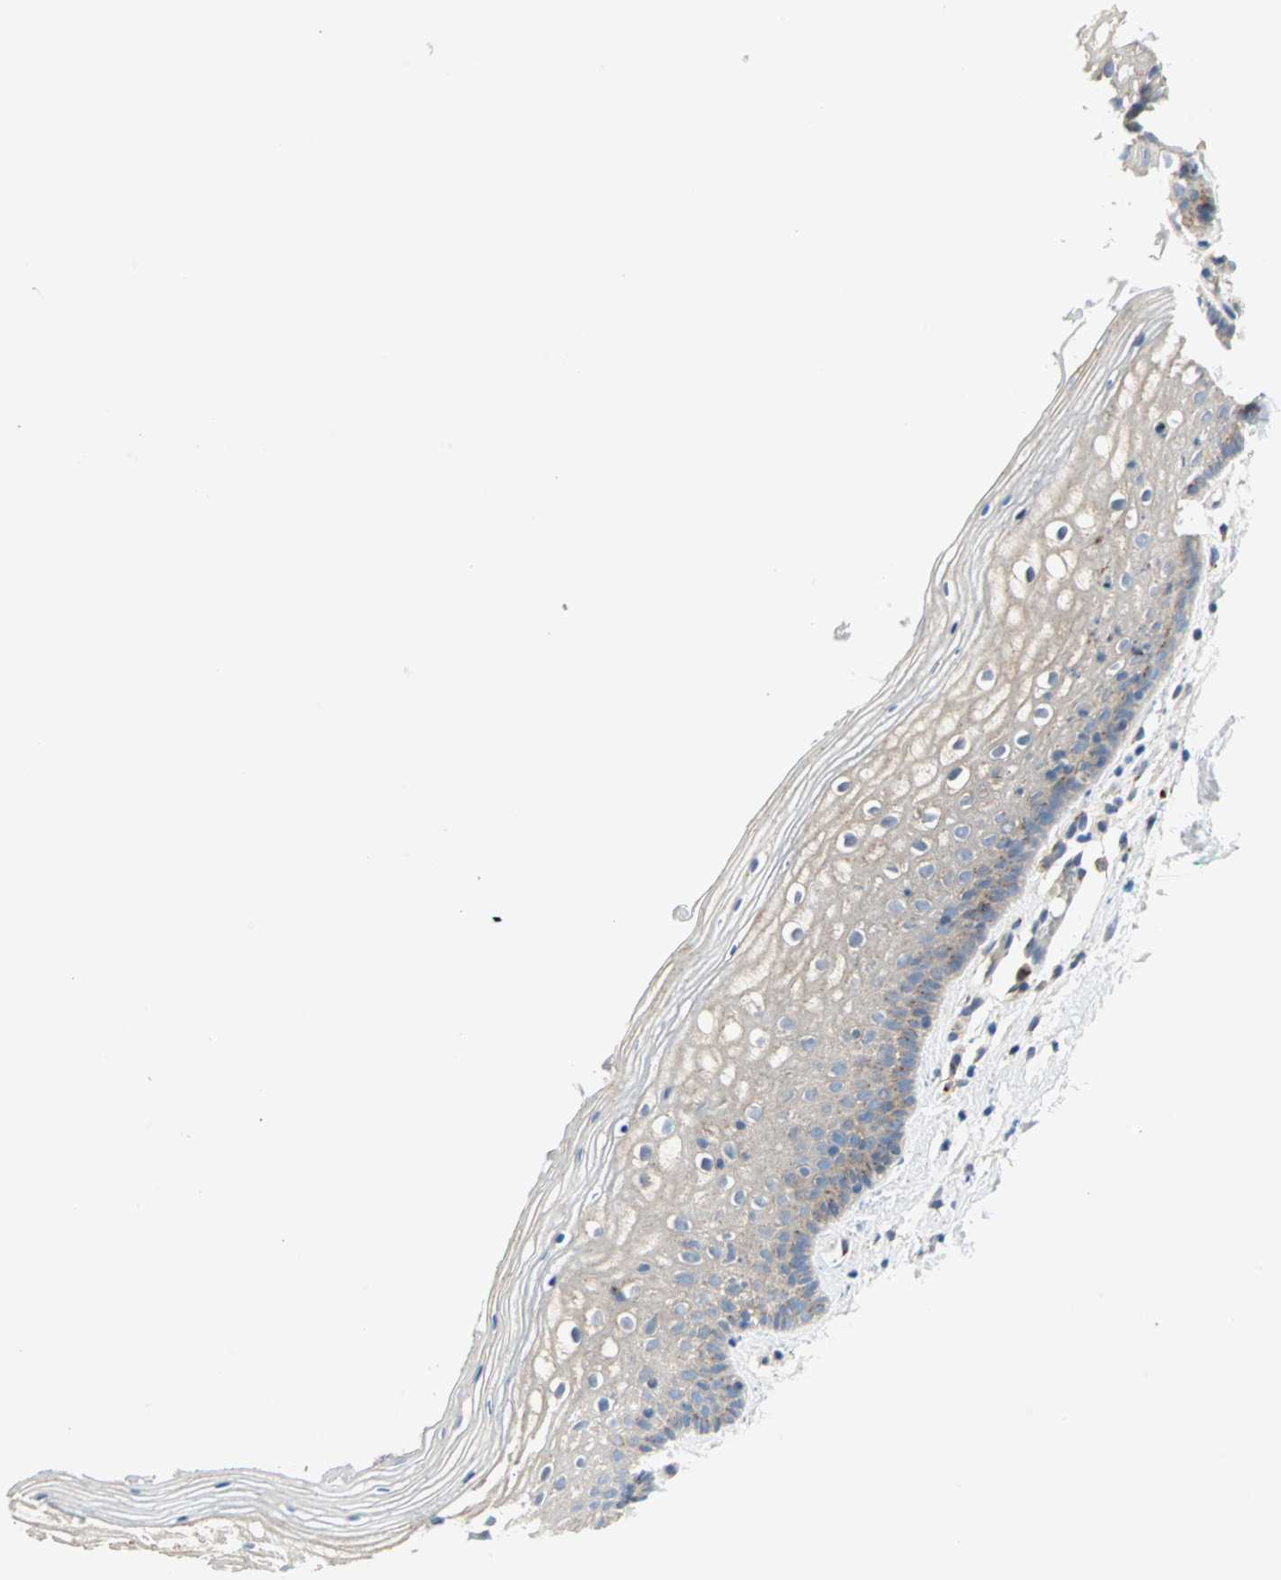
{"staining": {"intensity": "weak", "quantity": "<25%", "location": "cytoplasmic/membranous"}, "tissue": "vagina", "cell_type": "Squamous epithelial cells", "image_type": "normal", "snomed": [{"axis": "morphology", "description": "Normal tissue, NOS"}, {"axis": "topography", "description": "Vagina"}], "caption": "Immunohistochemistry (IHC) micrograph of benign vagina: human vagina stained with DAB (3,3'-diaminobenzidine) demonstrates no significant protein positivity in squamous epithelial cells.", "gene": "PDE8A", "patient": {"sex": "female", "age": 46}}